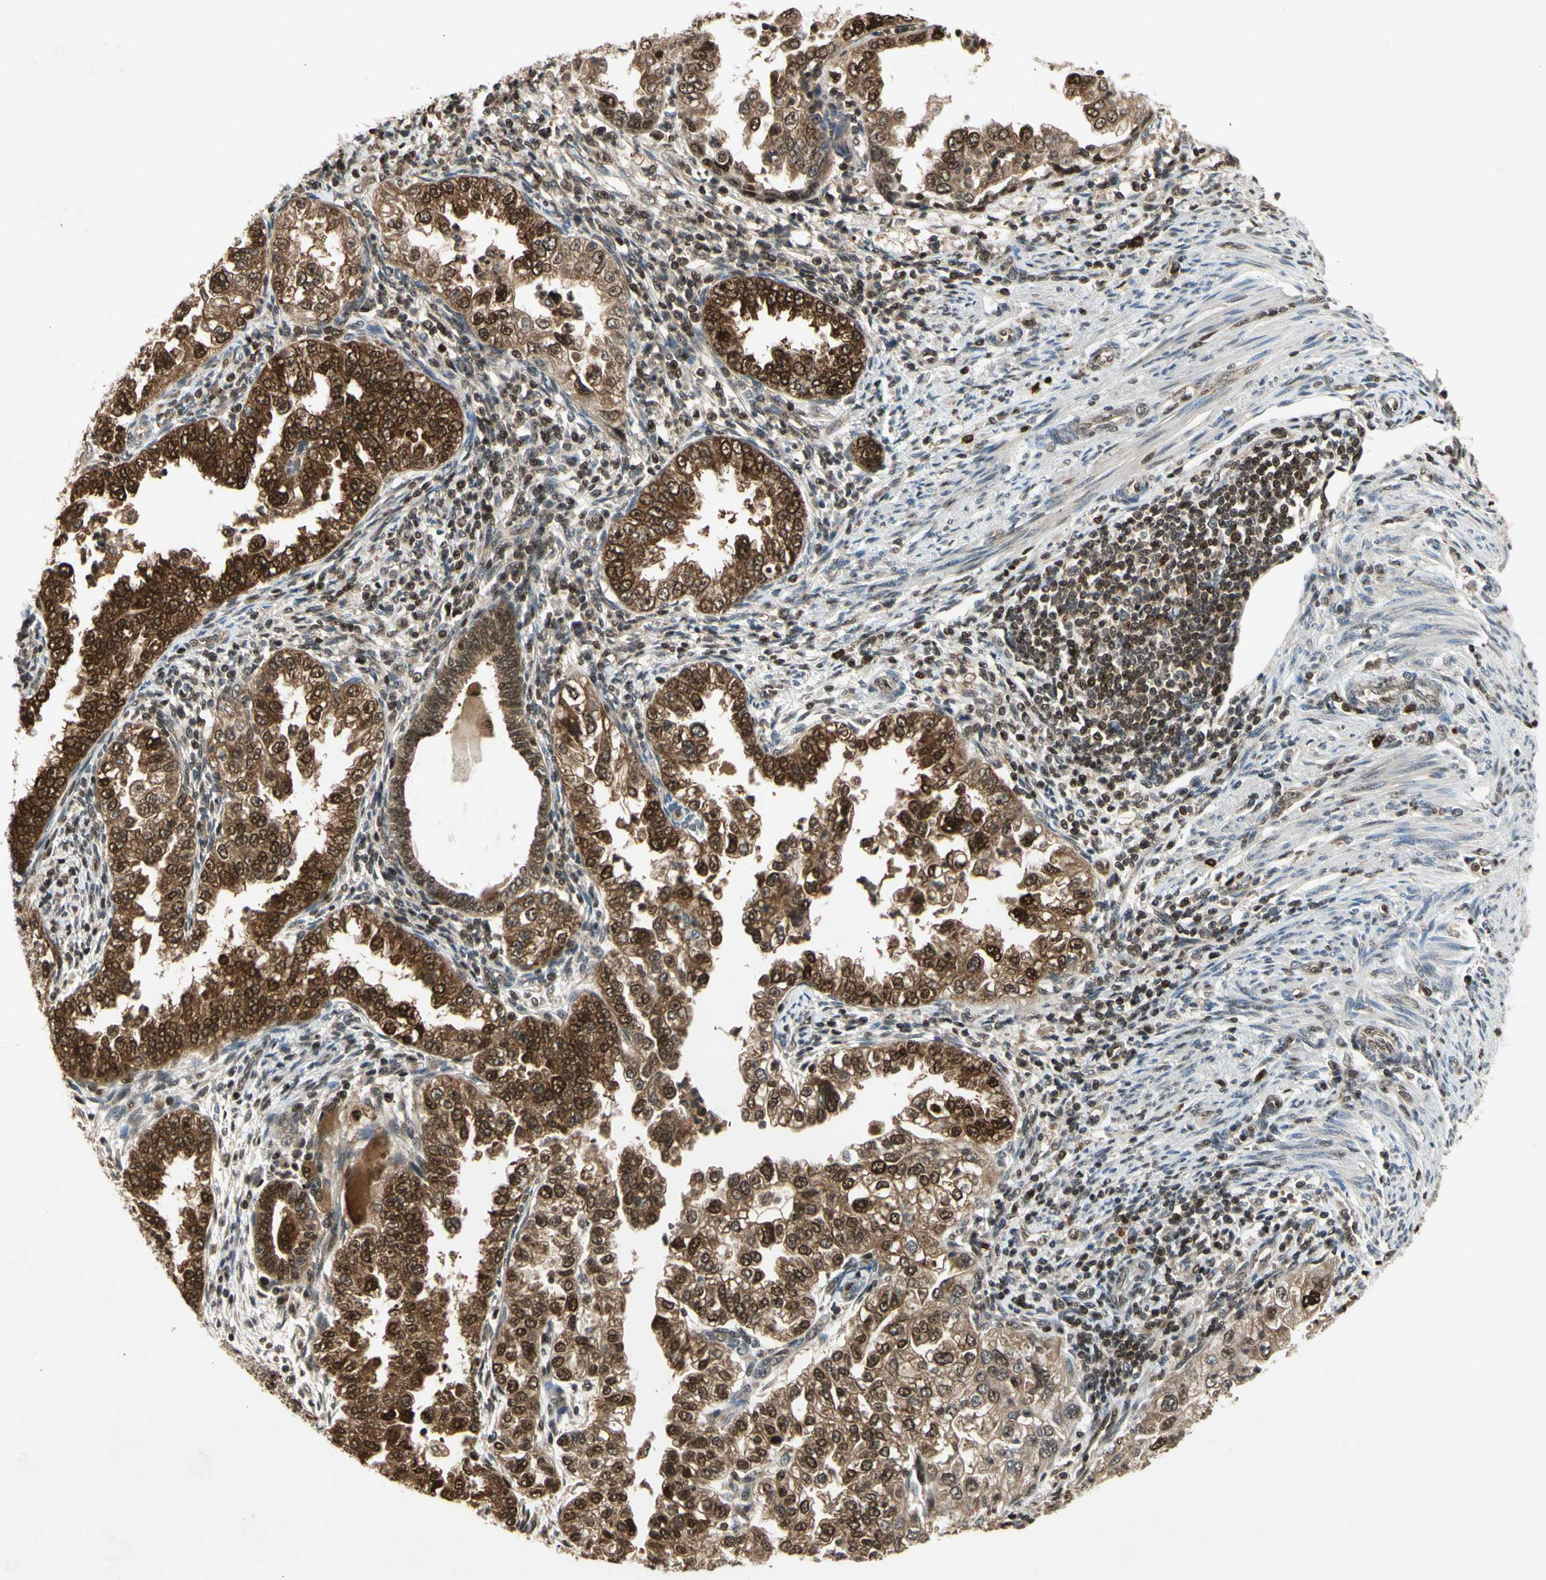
{"staining": {"intensity": "moderate", "quantity": ">75%", "location": "cytoplasmic/membranous,nuclear"}, "tissue": "endometrial cancer", "cell_type": "Tumor cells", "image_type": "cancer", "snomed": [{"axis": "morphology", "description": "Adenocarcinoma, NOS"}, {"axis": "topography", "description": "Endometrium"}], "caption": "Approximately >75% of tumor cells in endometrial cancer display moderate cytoplasmic/membranous and nuclear protein expression as visualized by brown immunohistochemical staining.", "gene": "GSR", "patient": {"sex": "female", "age": 85}}